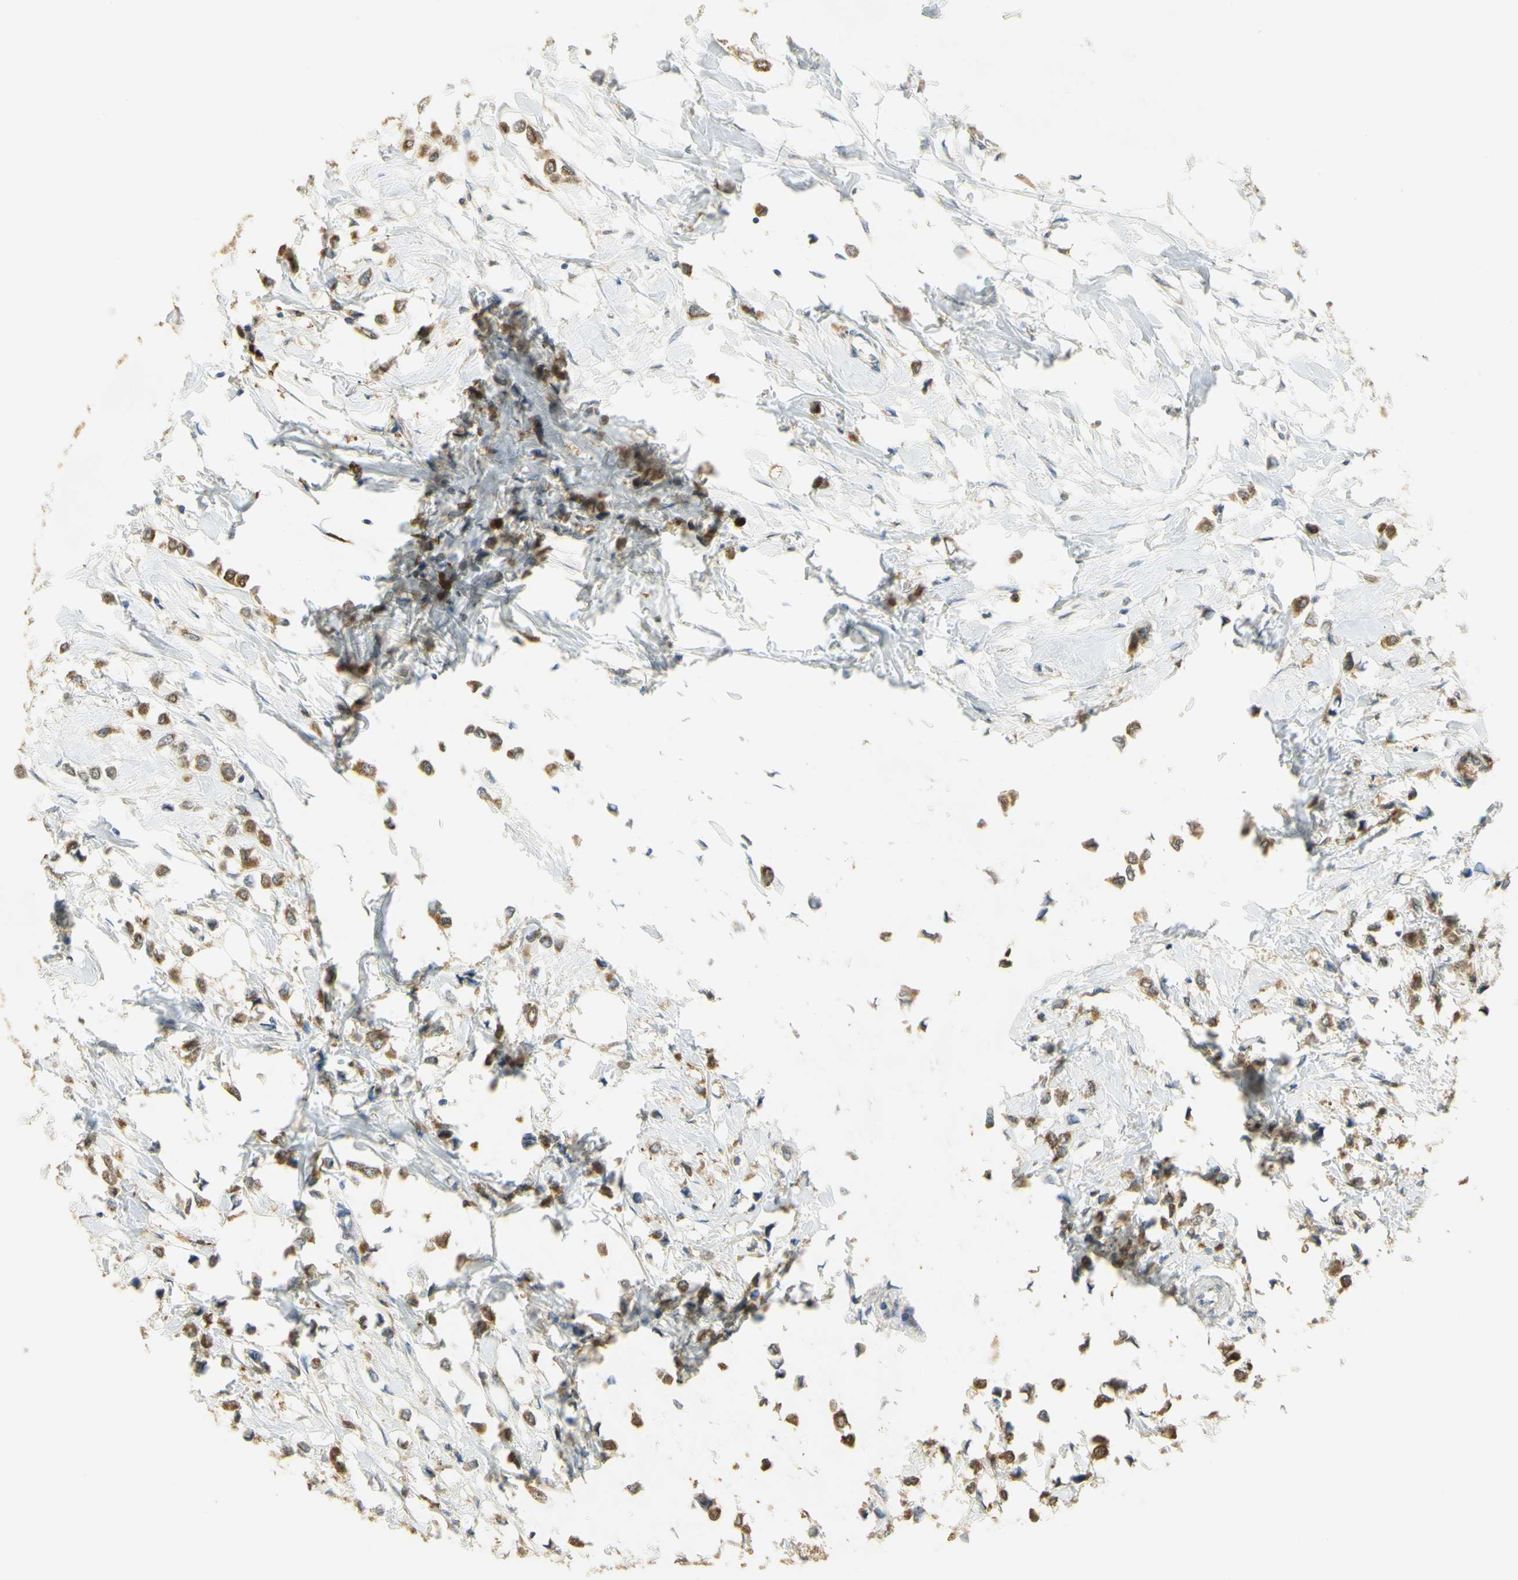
{"staining": {"intensity": "moderate", "quantity": ">75%", "location": "cytoplasmic/membranous"}, "tissue": "breast cancer", "cell_type": "Tumor cells", "image_type": "cancer", "snomed": [{"axis": "morphology", "description": "Lobular carcinoma"}, {"axis": "topography", "description": "Breast"}], "caption": "IHC (DAB (3,3'-diaminobenzidine)) staining of breast lobular carcinoma demonstrates moderate cytoplasmic/membranous protein expression in about >75% of tumor cells.", "gene": "PAK1", "patient": {"sex": "female", "age": 51}}